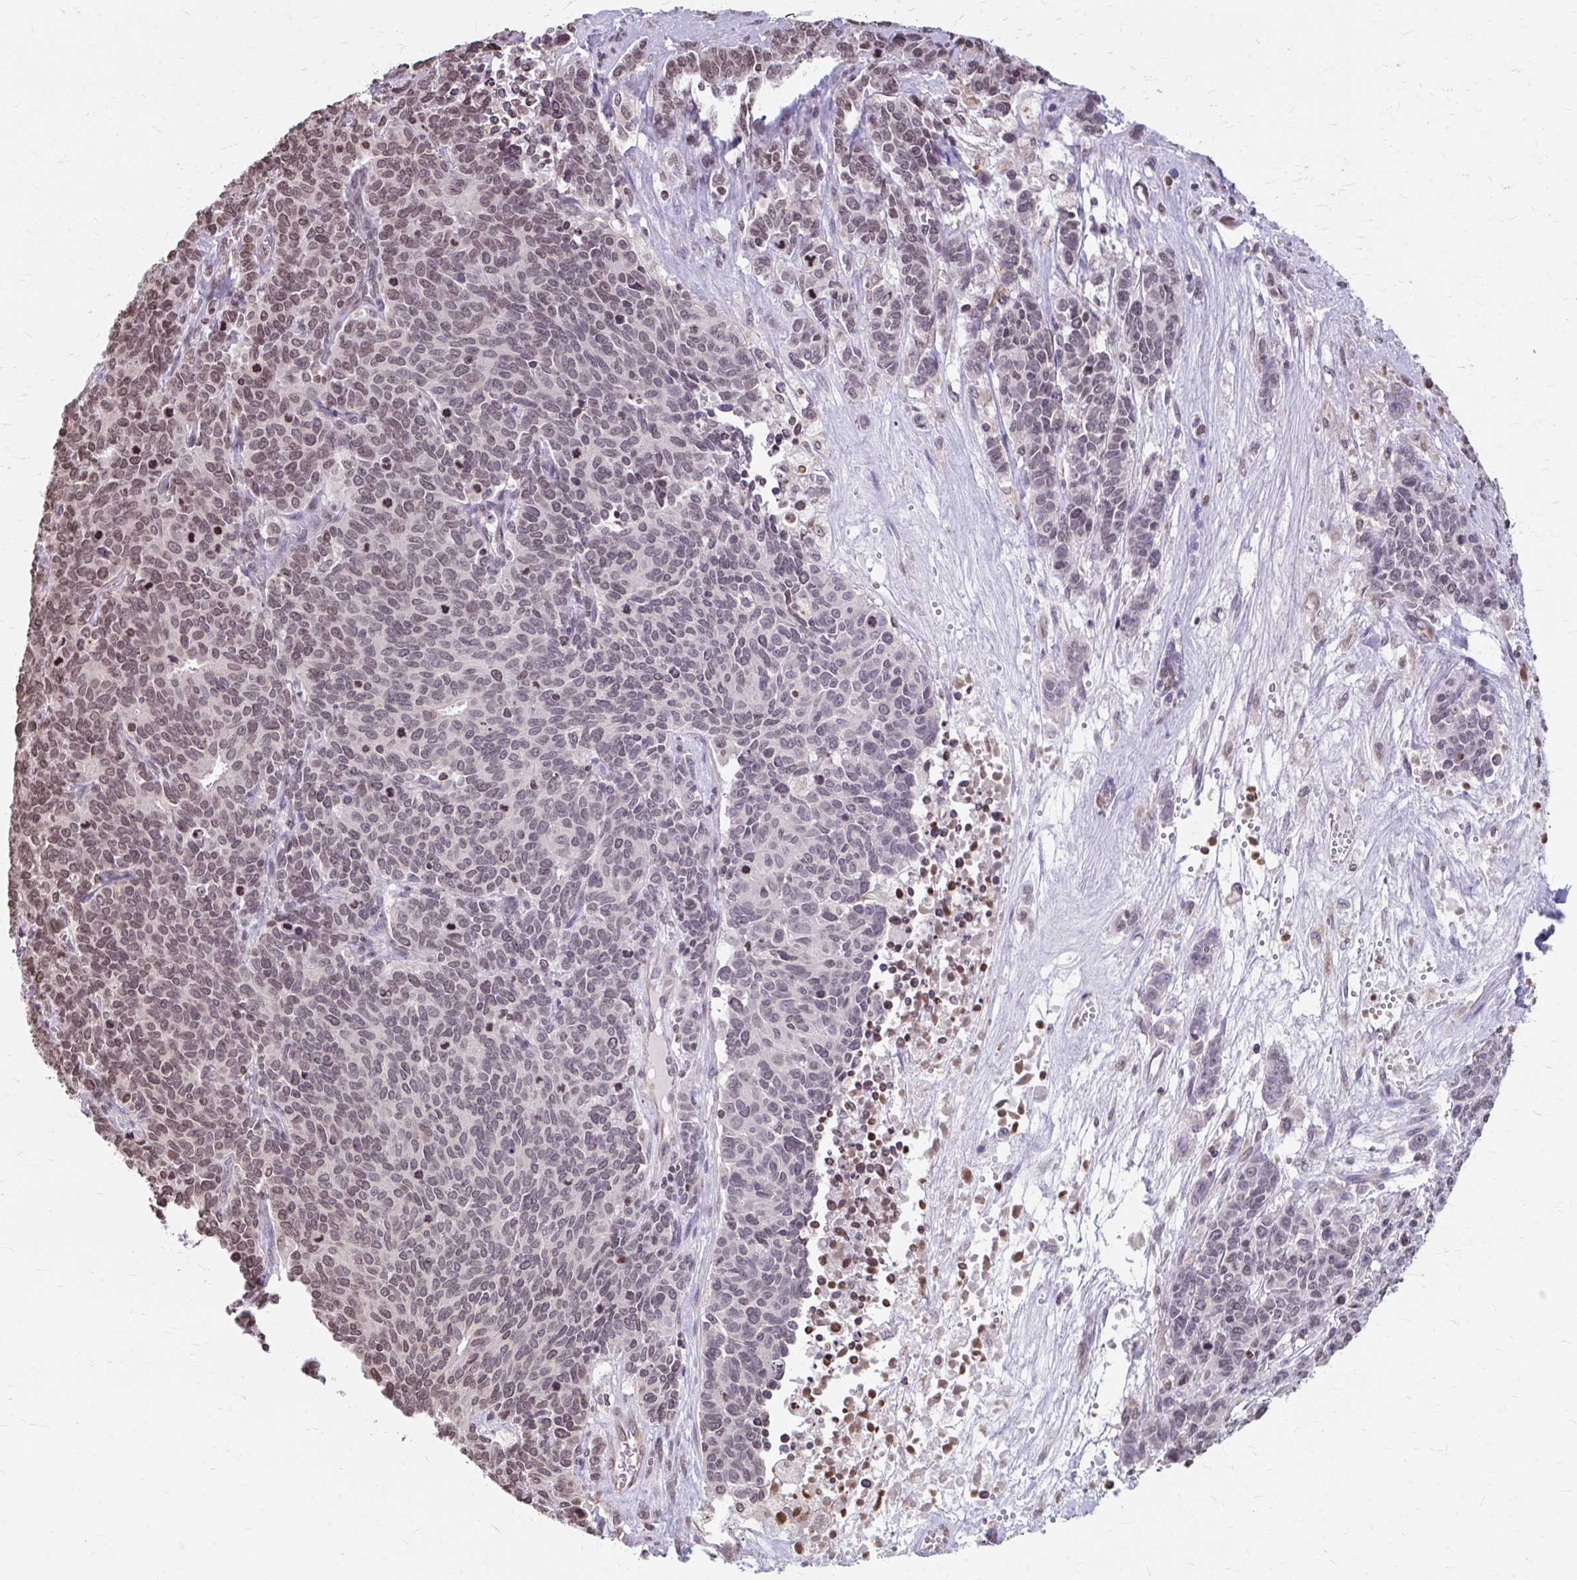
{"staining": {"intensity": "moderate", "quantity": "25%-75%", "location": "nuclear"}, "tissue": "cervical cancer", "cell_type": "Tumor cells", "image_type": "cancer", "snomed": [{"axis": "morphology", "description": "Squamous cell carcinoma, NOS"}, {"axis": "topography", "description": "Cervix"}], "caption": "Immunohistochemistry image of neoplastic tissue: human squamous cell carcinoma (cervical) stained using immunohistochemistry (IHC) shows medium levels of moderate protein expression localized specifically in the nuclear of tumor cells, appearing as a nuclear brown color.", "gene": "ORC3", "patient": {"sex": "female", "age": 60}}